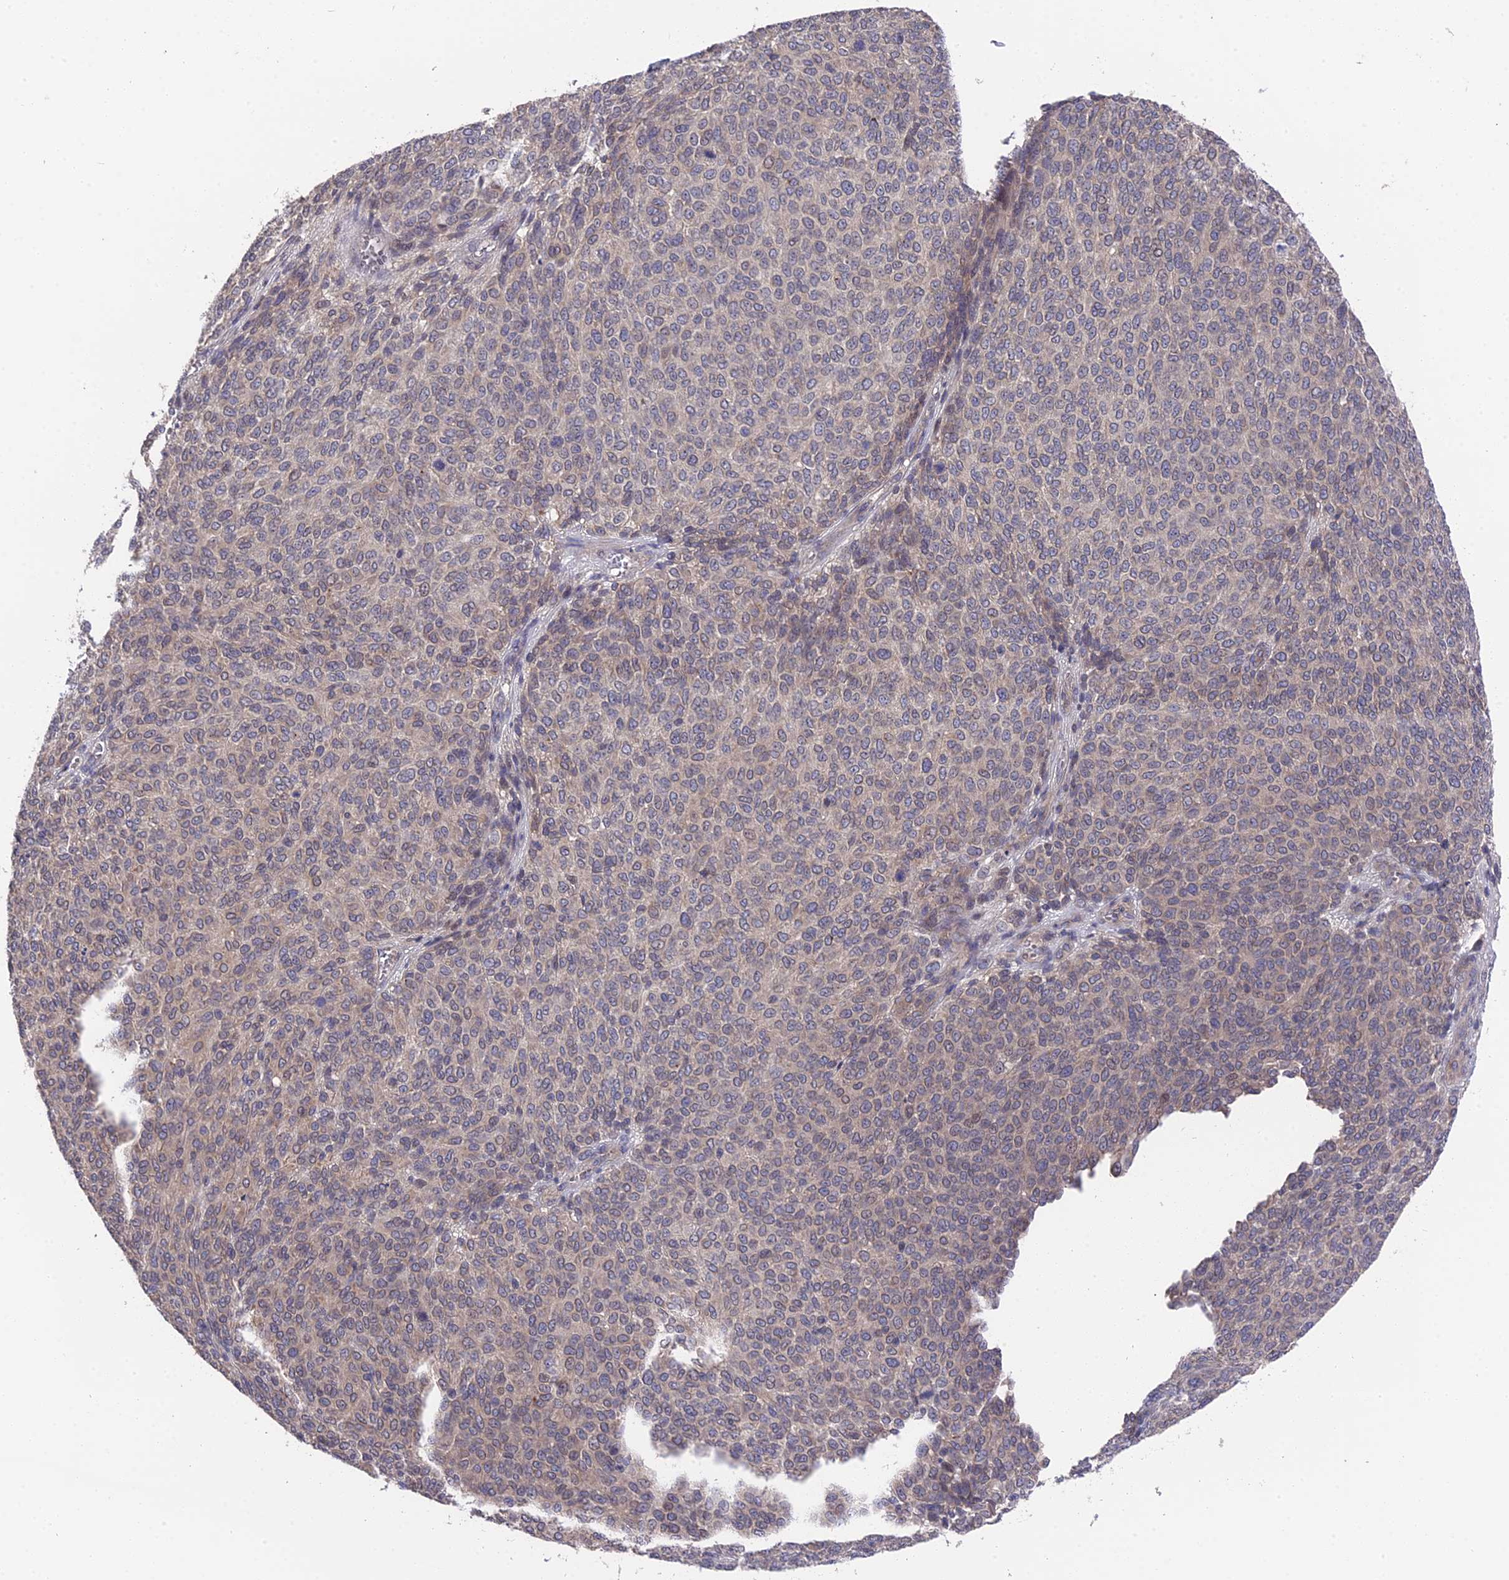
{"staining": {"intensity": "weak", "quantity": "25%-75%", "location": "cytoplasmic/membranous"}, "tissue": "melanoma", "cell_type": "Tumor cells", "image_type": "cancer", "snomed": [{"axis": "morphology", "description": "Malignant melanoma, NOS"}, {"axis": "topography", "description": "Skin"}], "caption": "The immunohistochemical stain labels weak cytoplasmic/membranous positivity in tumor cells of melanoma tissue. The staining was performed using DAB (3,3'-diaminobenzidine), with brown indicating positive protein expression. Nuclei are stained blue with hematoxylin.", "gene": "ZCCHC2", "patient": {"sex": "male", "age": 49}}